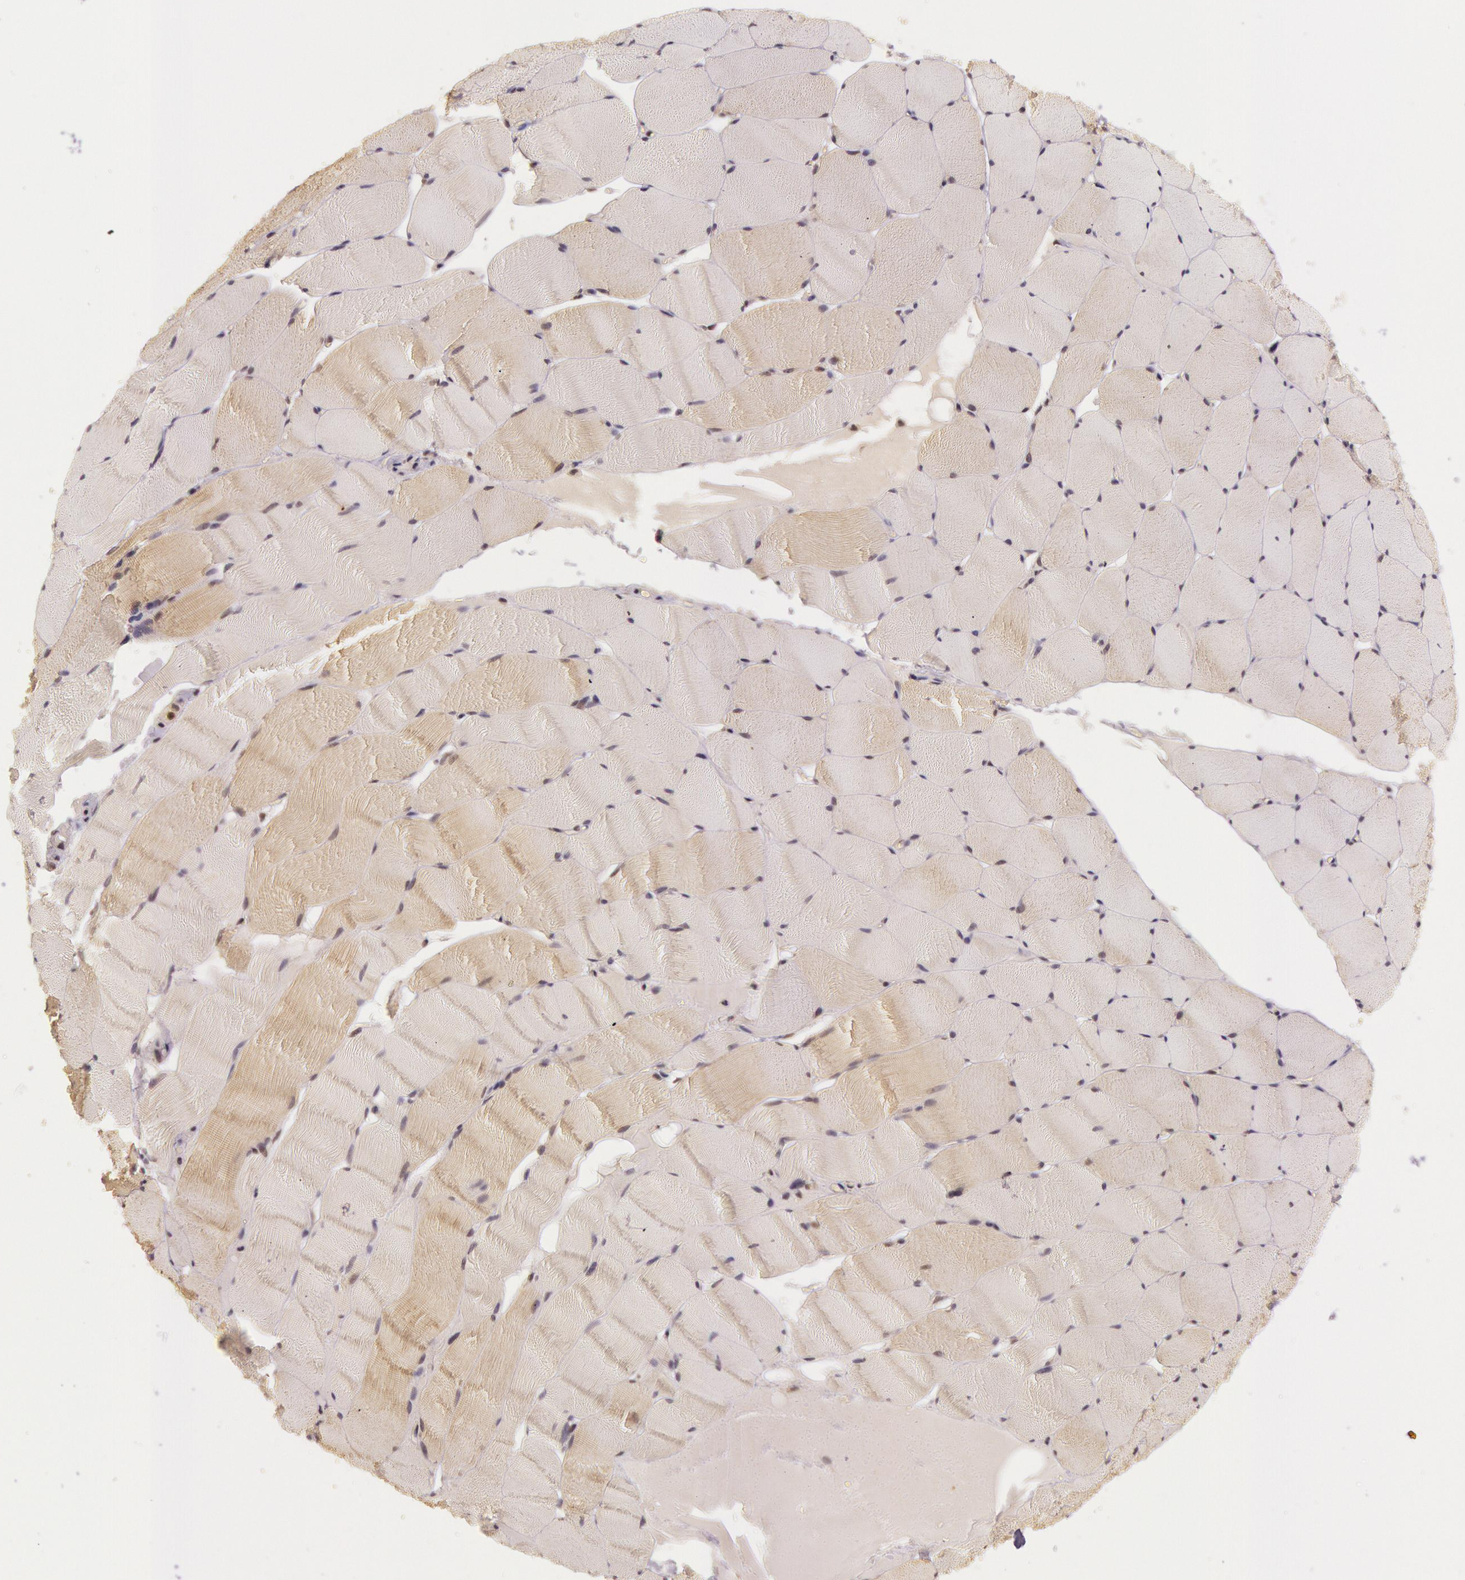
{"staining": {"intensity": "weak", "quantity": "25%-75%", "location": "cytoplasmic/membranous,nuclear"}, "tissue": "skeletal muscle", "cell_type": "Myocytes", "image_type": "normal", "snomed": [{"axis": "morphology", "description": "Normal tissue, NOS"}, {"axis": "topography", "description": "Skeletal muscle"}], "caption": "Immunohistochemistry of normal human skeletal muscle displays low levels of weak cytoplasmic/membranous,nuclear expression in about 25%-75% of myocytes.", "gene": "RTL10", "patient": {"sex": "male", "age": 62}}